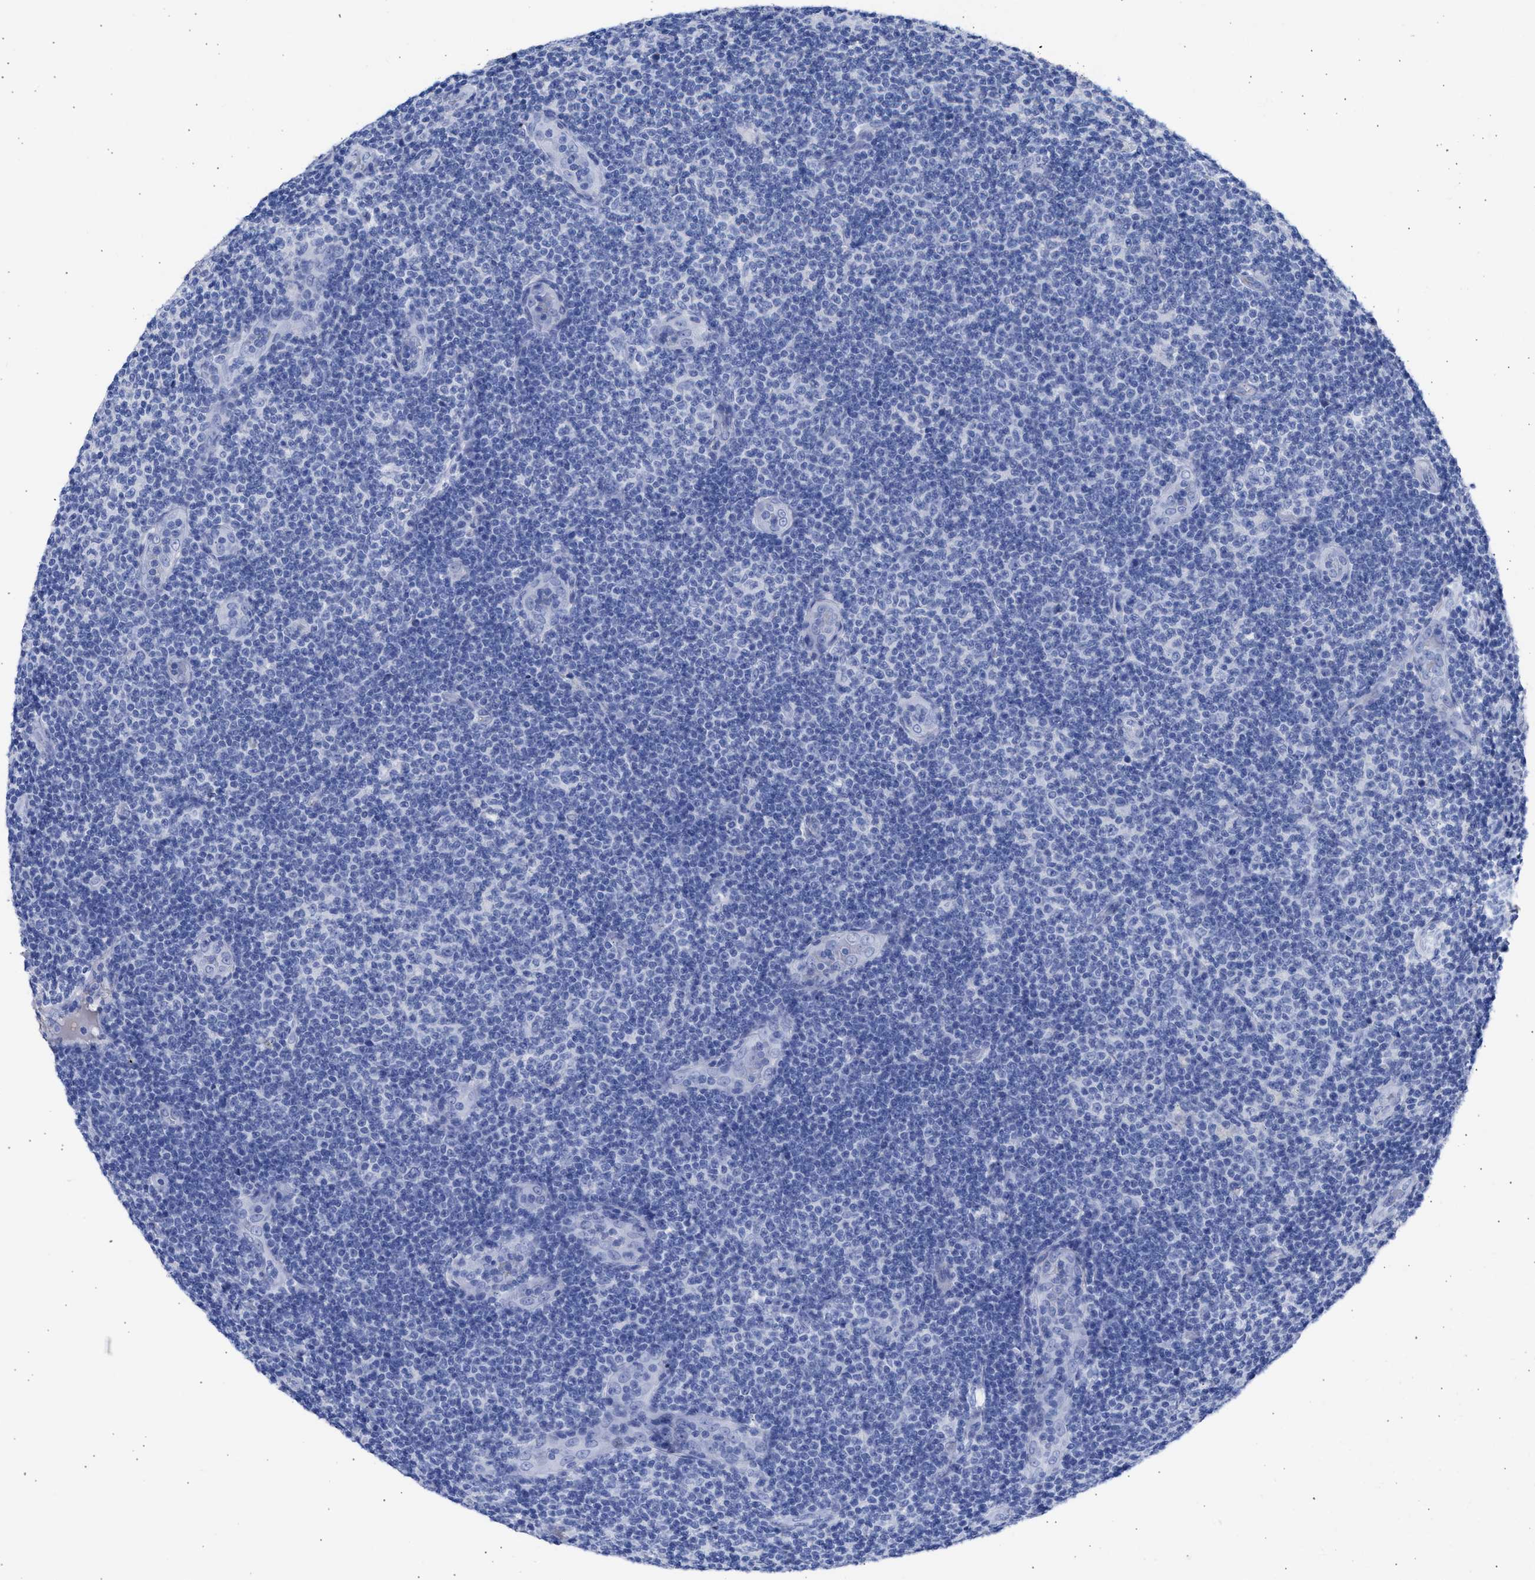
{"staining": {"intensity": "negative", "quantity": "none", "location": "none"}, "tissue": "lymphoma", "cell_type": "Tumor cells", "image_type": "cancer", "snomed": [{"axis": "morphology", "description": "Malignant lymphoma, non-Hodgkin's type, Low grade"}, {"axis": "topography", "description": "Lymph node"}], "caption": "Protein analysis of low-grade malignant lymphoma, non-Hodgkin's type displays no significant staining in tumor cells.", "gene": "RSPH1", "patient": {"sex": "male", "age": 83}}